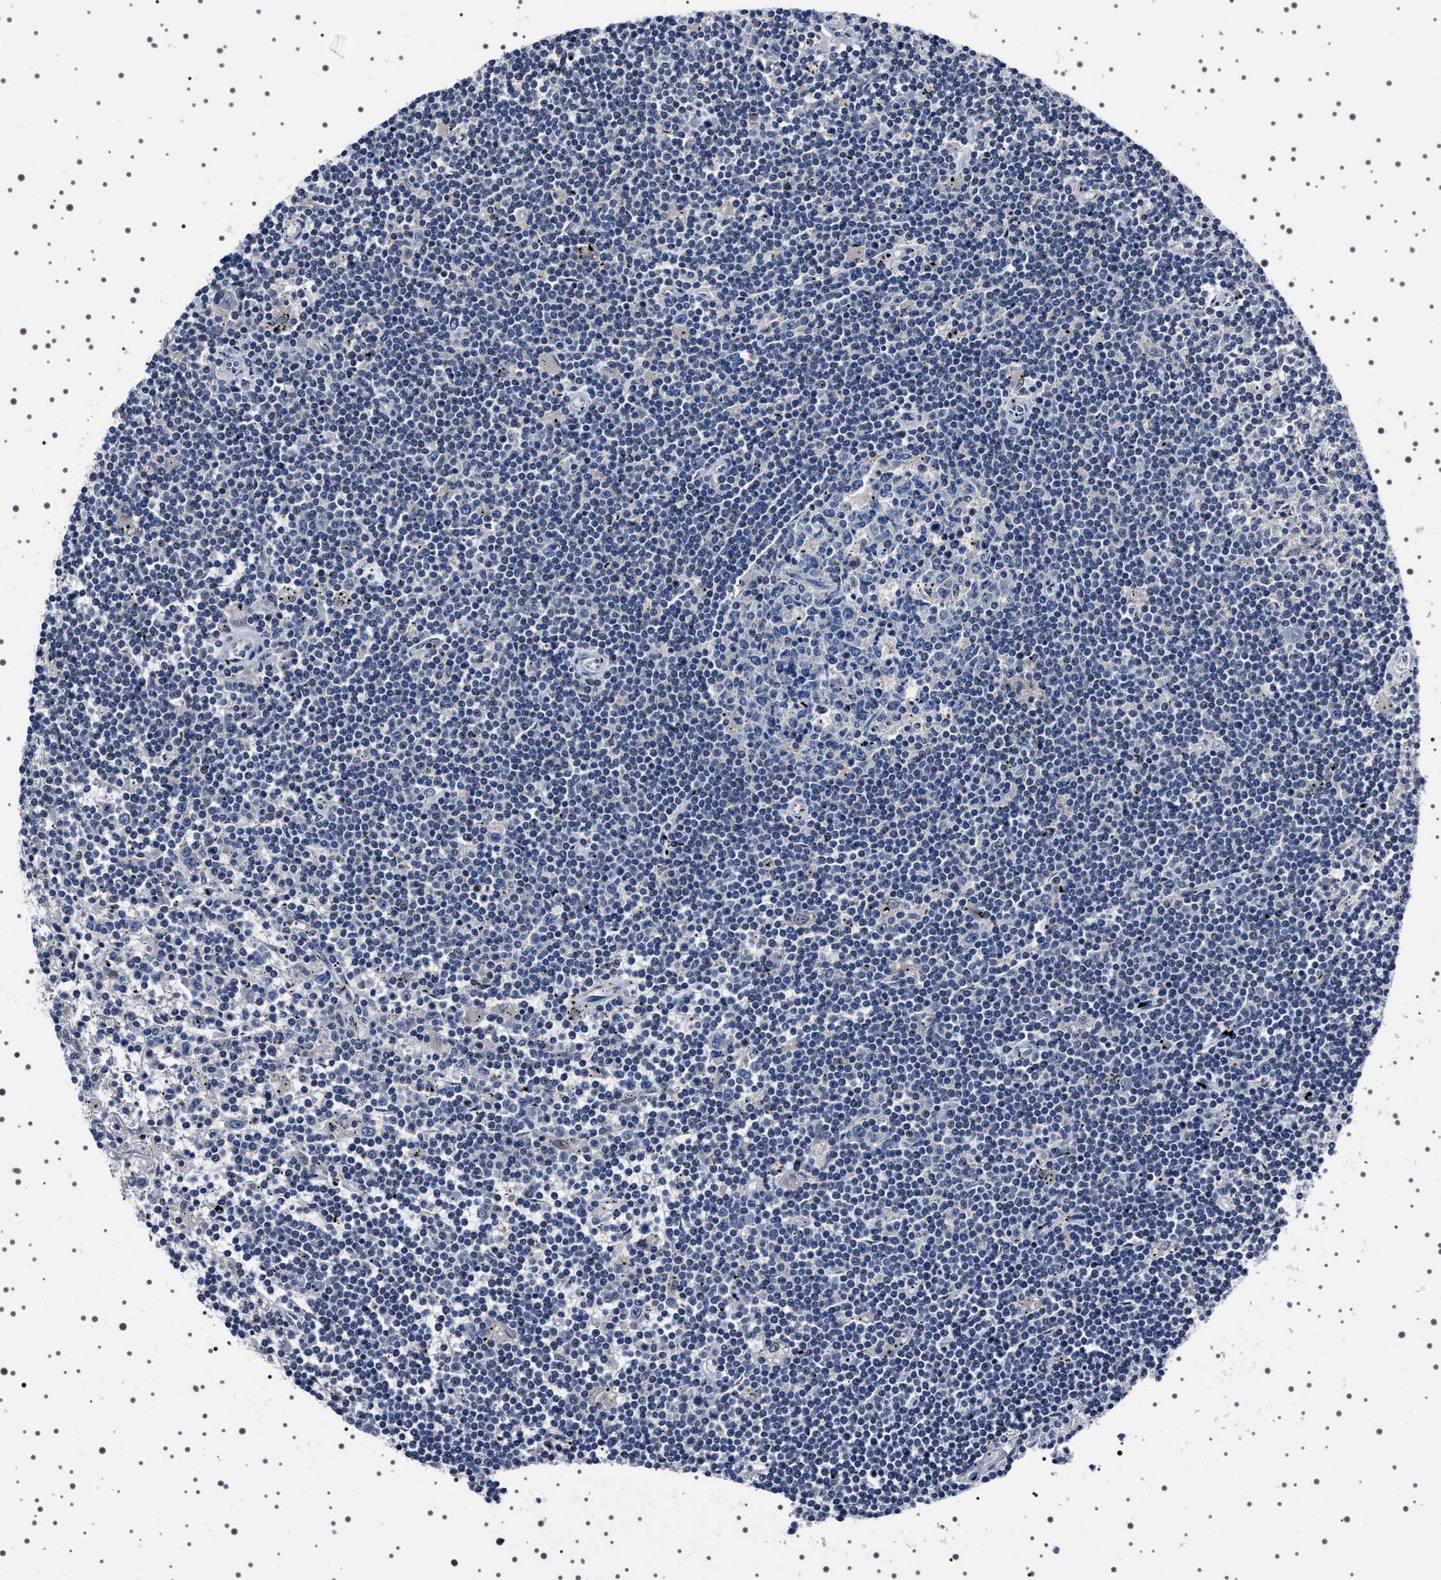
{"staining": {"intensity": "negative", "quantity": "none", "location": "none"}, "tissue": "lymphoma", "cell_type": "Tumor cells", "image_type": "cancer", "snomed": [{"axis": "morphology", "description": "Malignant lymphoma, non-Hodgkin's type, Low grade"}, {"axis": "topography", "description": "Spleen"}], "caption": "The image exhibits no significant positivity in tumor cells of low-grade malignant lymphoma, non-Hodgkin's type.", "gene": "TARBP1", "patient": {"sex": "male", "age": 76}}